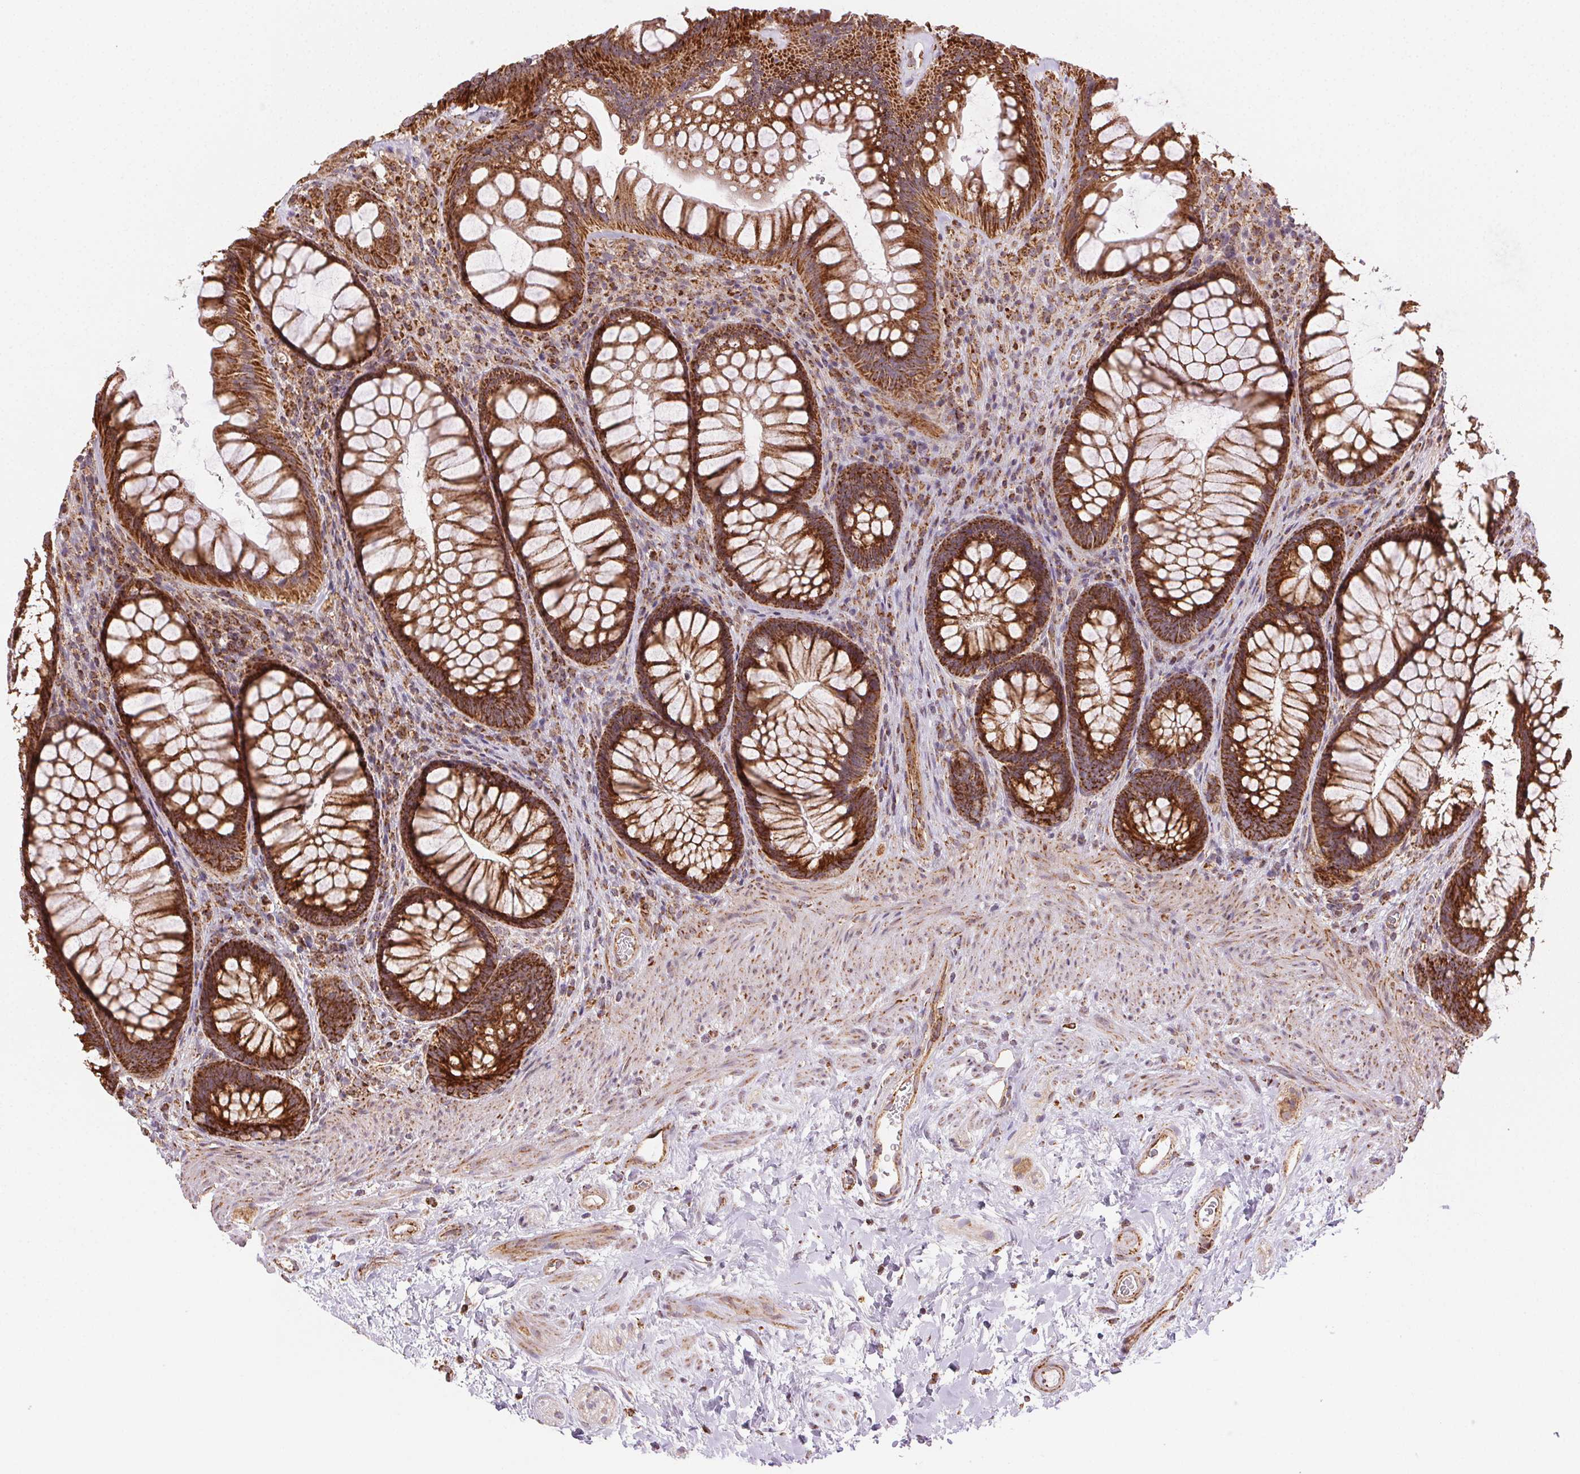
{"staining": {"intensity": "strong", "quantity": ">75%", "location": "cytoplasmic/membranous"}, "tissue": "rectum", "cell_type": "Glandular cells", "image_type": "normal", "snomed": [{"axis": "morphology", "description": "Normal tissue, NOS"}, {"axis": "topography", "description": "Smooth muscle"}, {"axis": "topography", "description": "Rectum"}], "caption": "The image exhibits immunohistochemical staining of benign rectum. There is strong cytoplasmic/membranous expression is appreciated in about >75% of glandular cells.", "gene": "CLPB", "patient": {"sex": "male", "age": 53}}